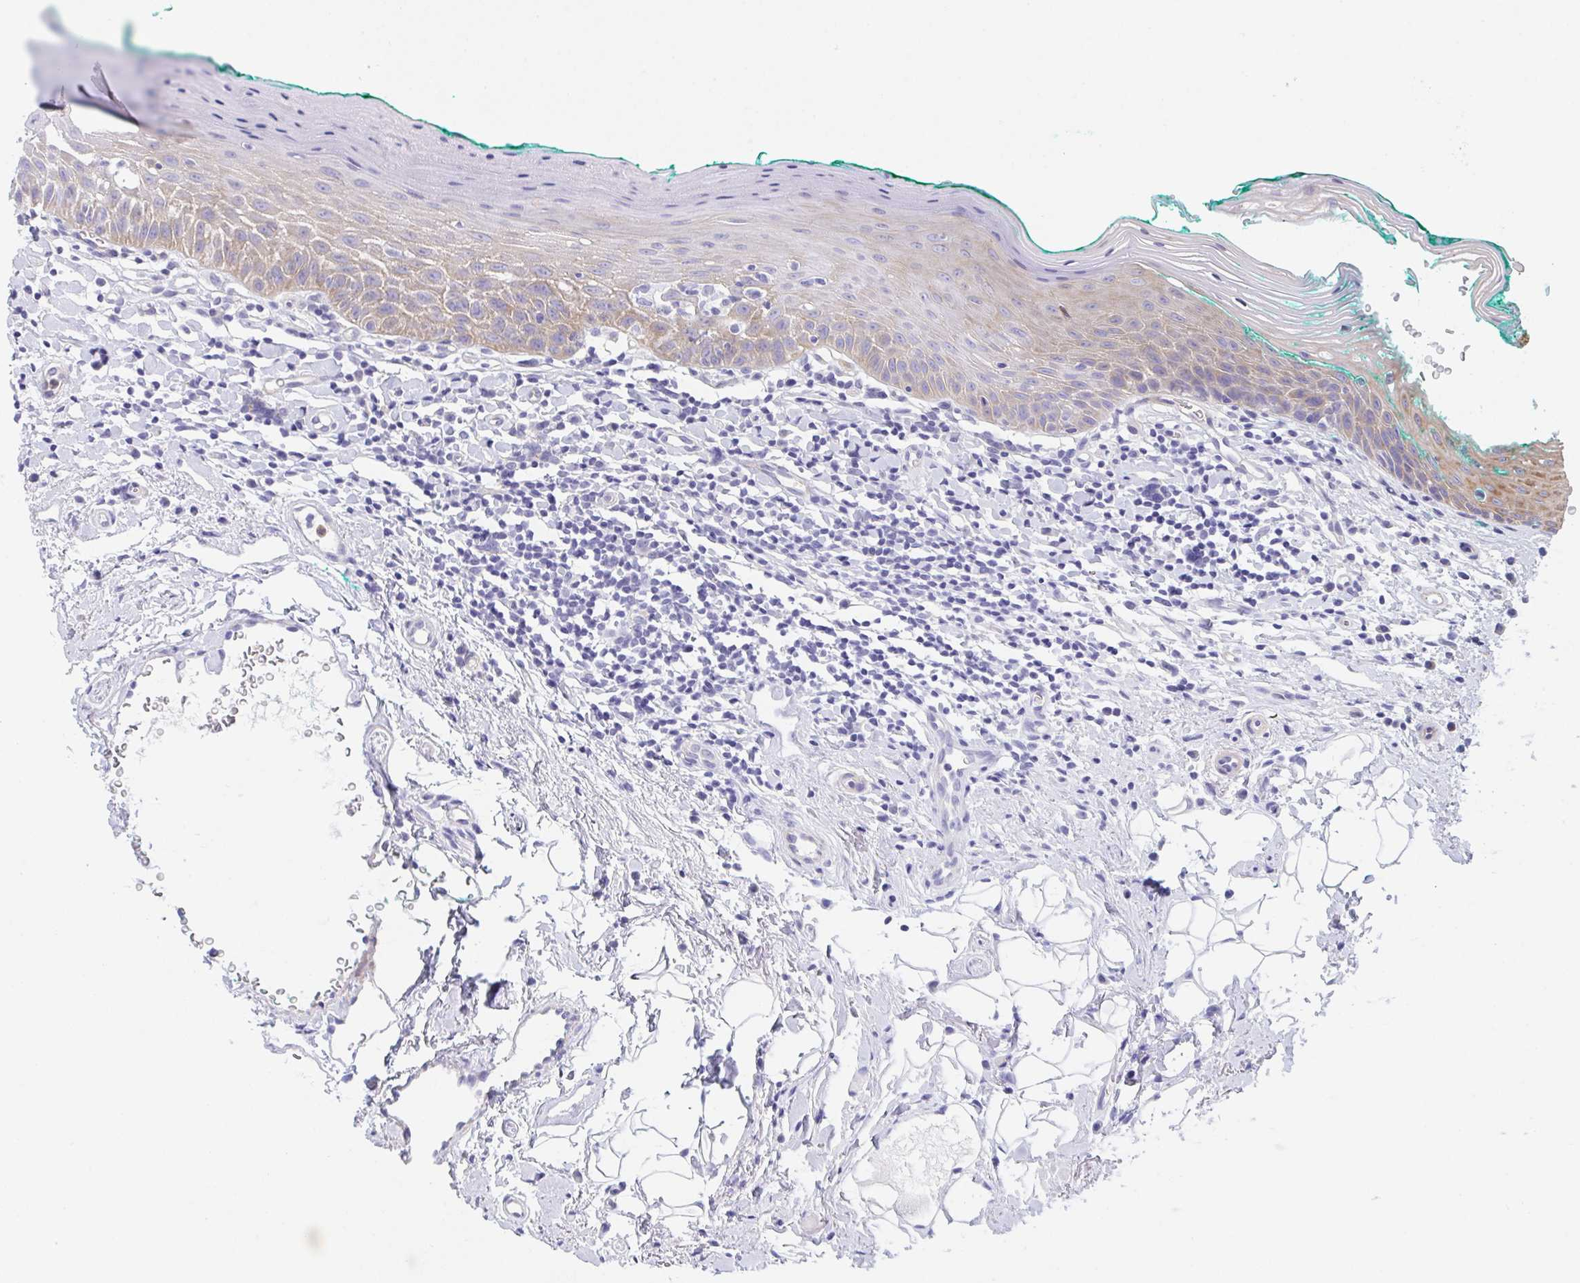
{"staining": {"intensity": "weak", "quantity": "25%-75%", "location": "cytoplasmic/membranous"}, "tissue": "oral mucosa", "cell_type": "Squamous epithelial cells", "image_type": "normal", "snomed": [{"axis": "morphology", "description": "Normal tissue, NOS"}, {"axis": "topography", "description": "Oral tissue"}, {"axis": "topography", "description": "Tounge, NOS"}], "caption": "A high-resolution micrograph shows immunohistochemistry staining of benign oral mucosa, which demonstrates weak cytoplasmic/membranous staining in about 25%-75% of squamous epithelial cells.", "gene": "CEP170B", "patient": {"sex": "male", "age": 83}}